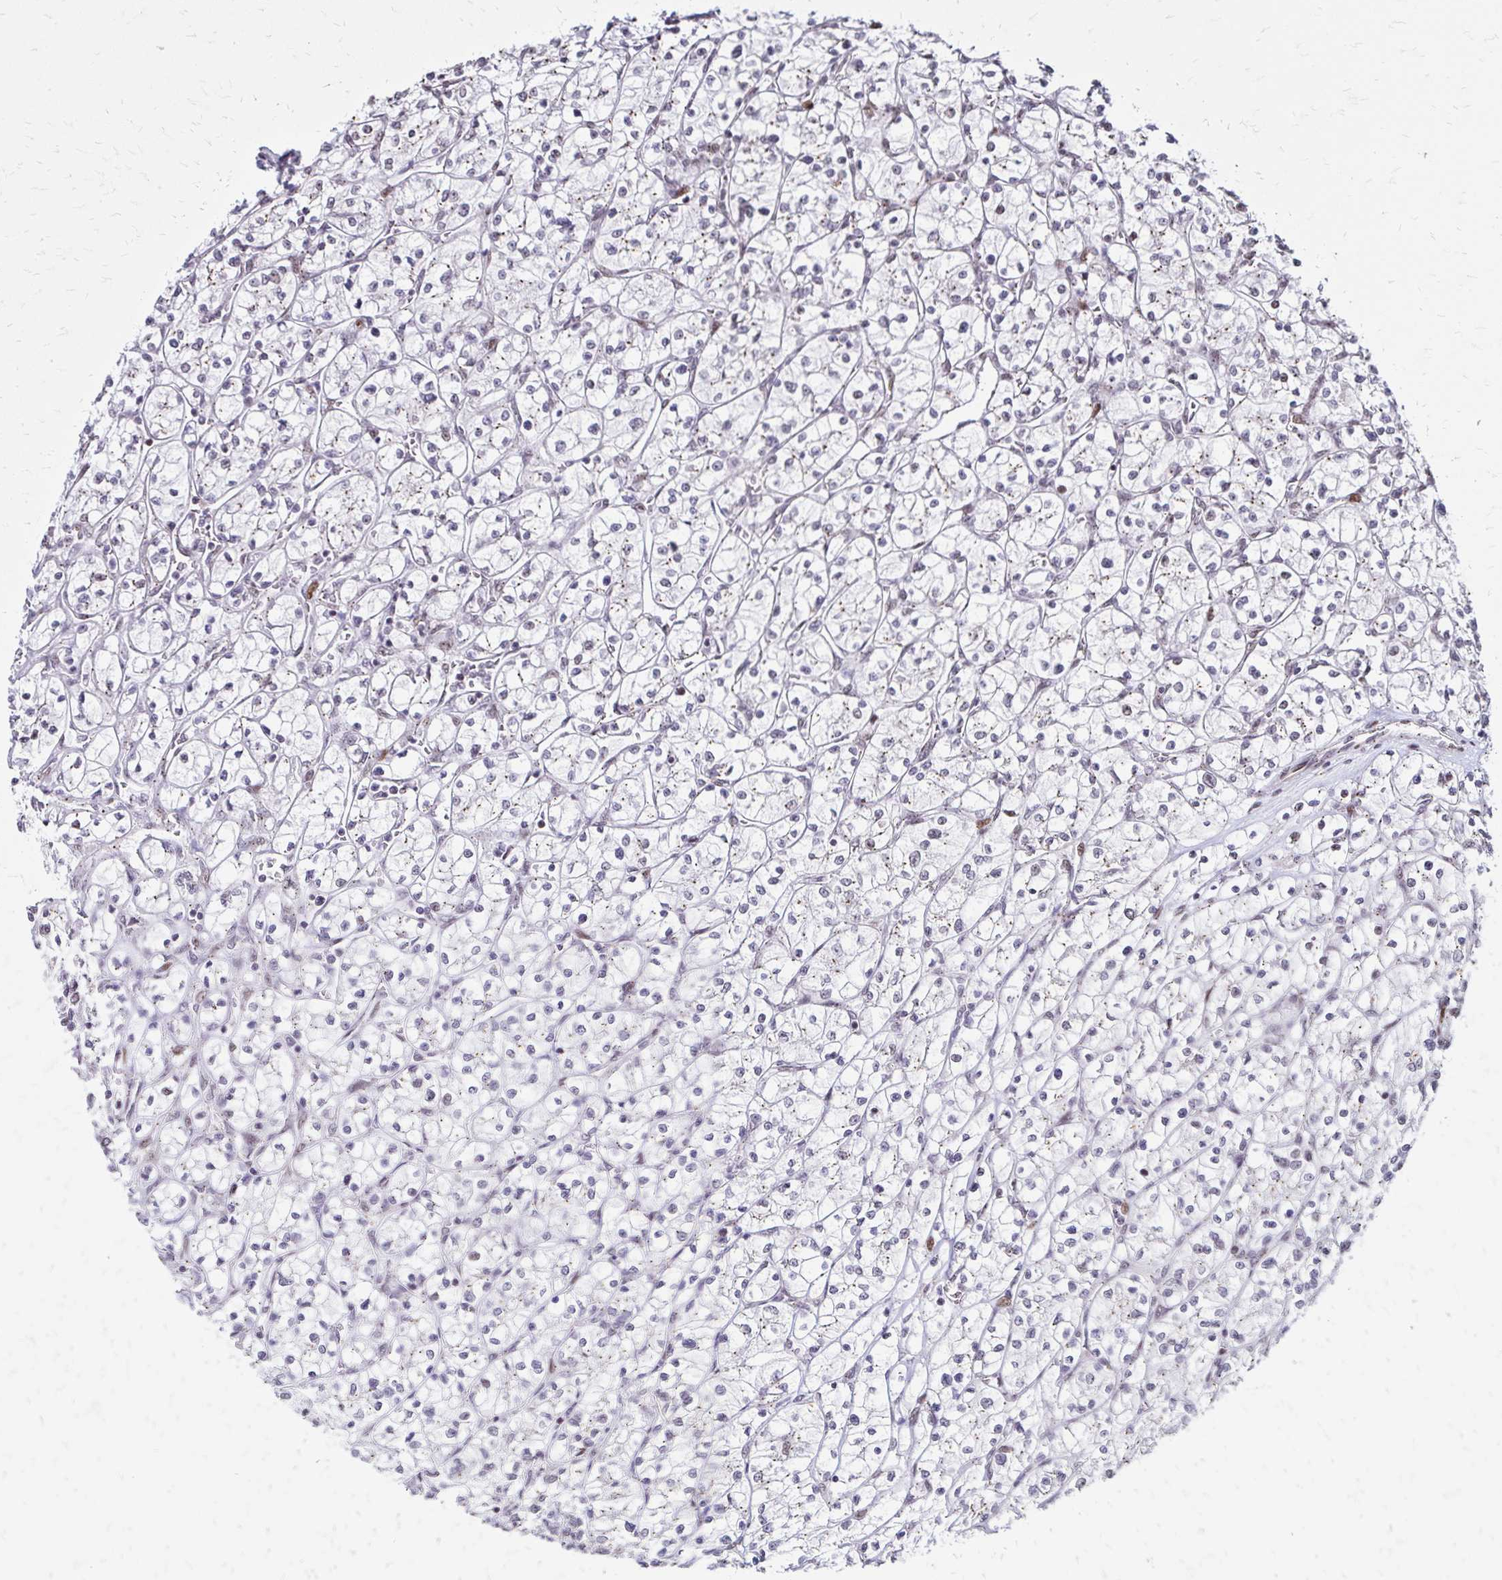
{"staining": {"intensity": "weak", "quantity": "25%-75%", "location": "cytoplasmic/membranous"}, "tissue": "renal cancer", "cell_type": "Tumor cells", "image_type": "cancer", "snomed": [{"axis": "morphology", "description": "Adenocarcinoma, NOS"}, {"axis": "topography", "description": "Kidney"}], "caption": "A brown stain labels weak cytoplasmic/membranous expression of a protein in human adenocarcinoma (renal) tumor cells. The staining was performed using DAB (3,3'-diaminobenzidine), with brown indicating positive protein expression. Nuclei are stained blue with hematoxylin.", "gene": "TOB1", "patient": {"sex": "female", "age": 64}}